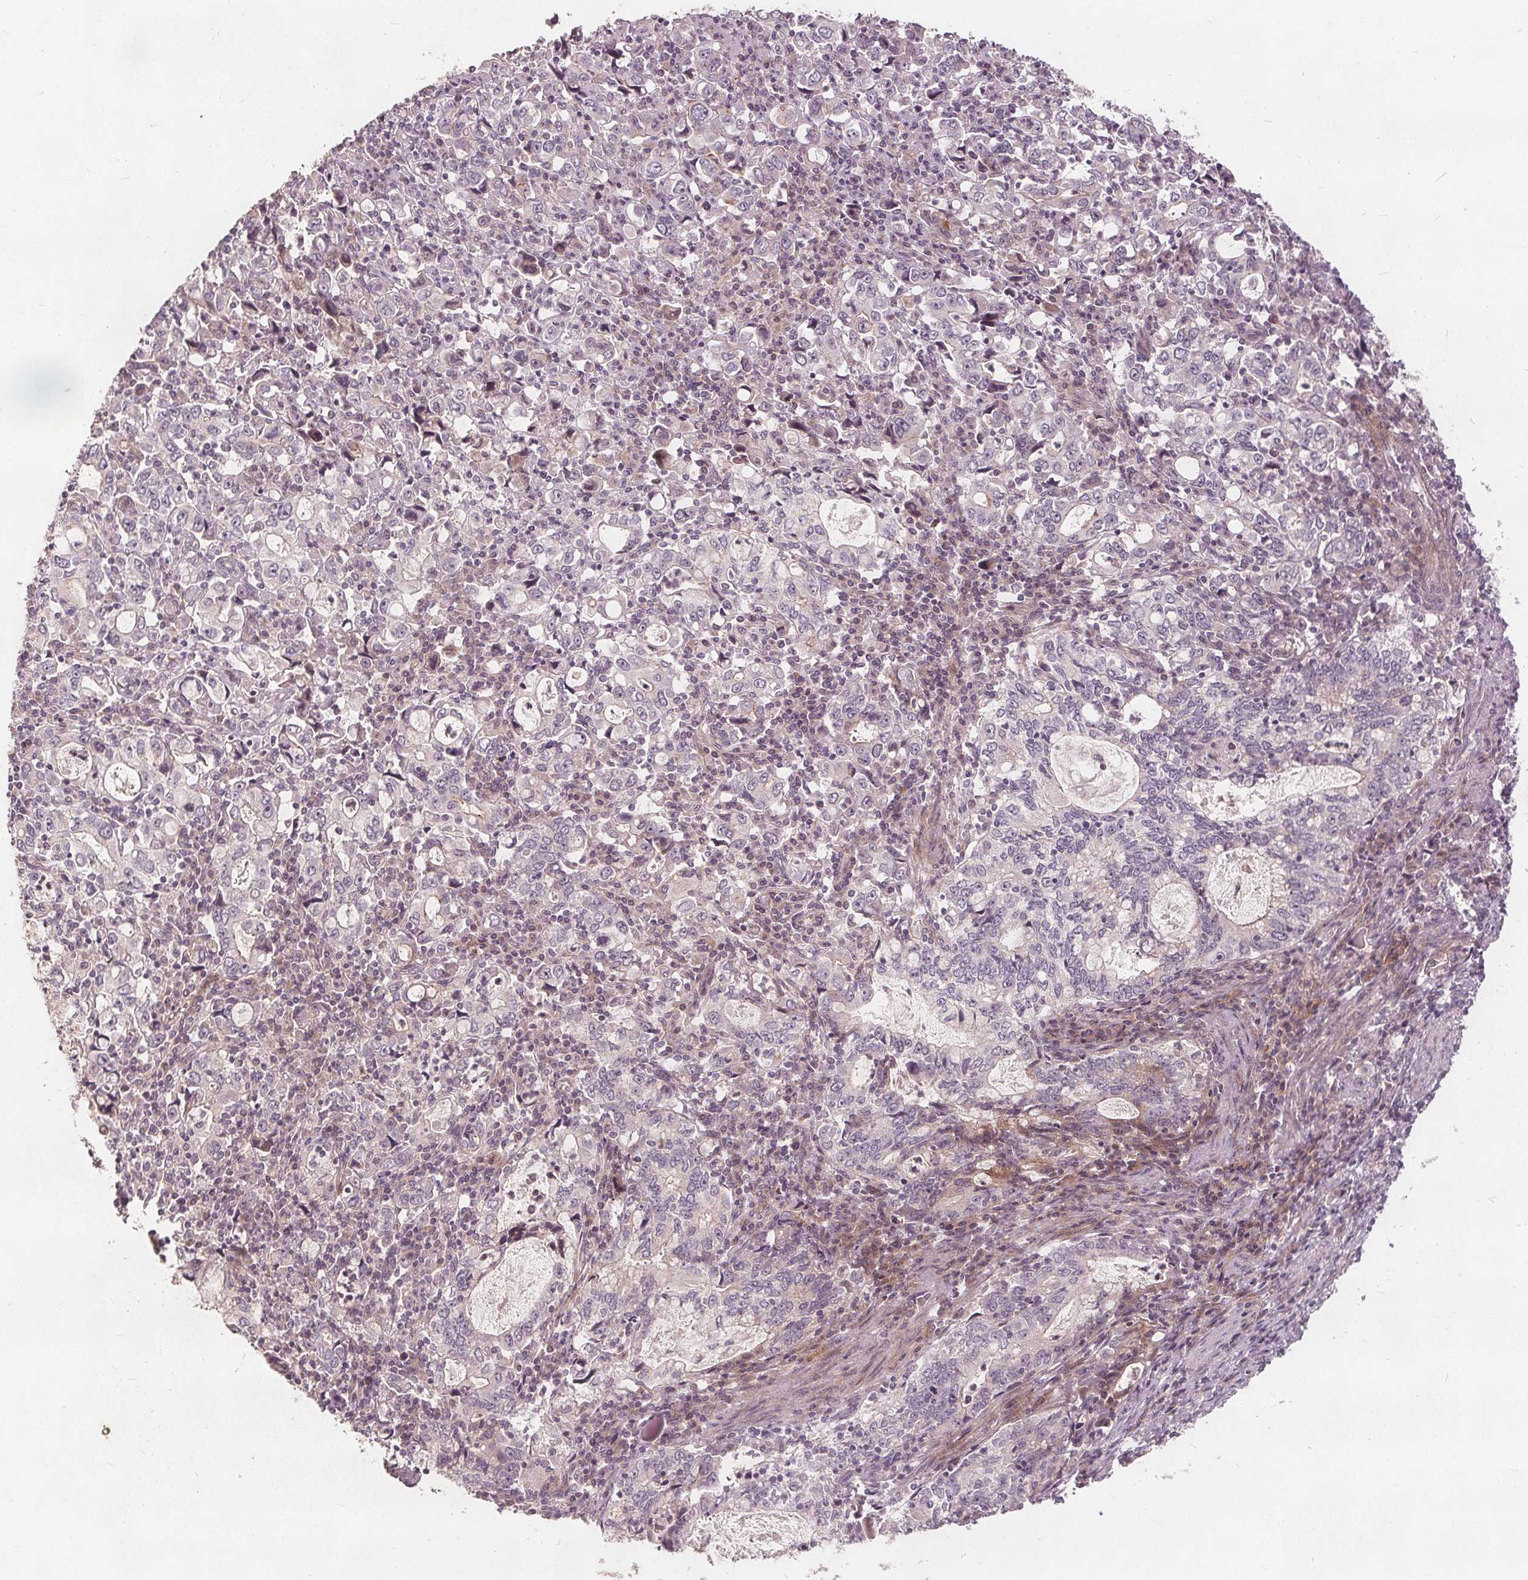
{"staining": {"intensity": "negative", "quantity": "none", "location": "none"}, "tissue": "stomach cancer", "cell_type": "Tumor cells", "image_type": "cancer", "snomed": [{"axis": "morphology", "description": "Adenocarcinoma, NOS"}, {"axis": "topography", "description": "Stomach, lower"}], "caption": "The IHC micrograph has no significant positivity in tumor cells of stomach cancer tissue.", "gene": "PTPRT", "patient": {"sex": "female", "age": 72}}